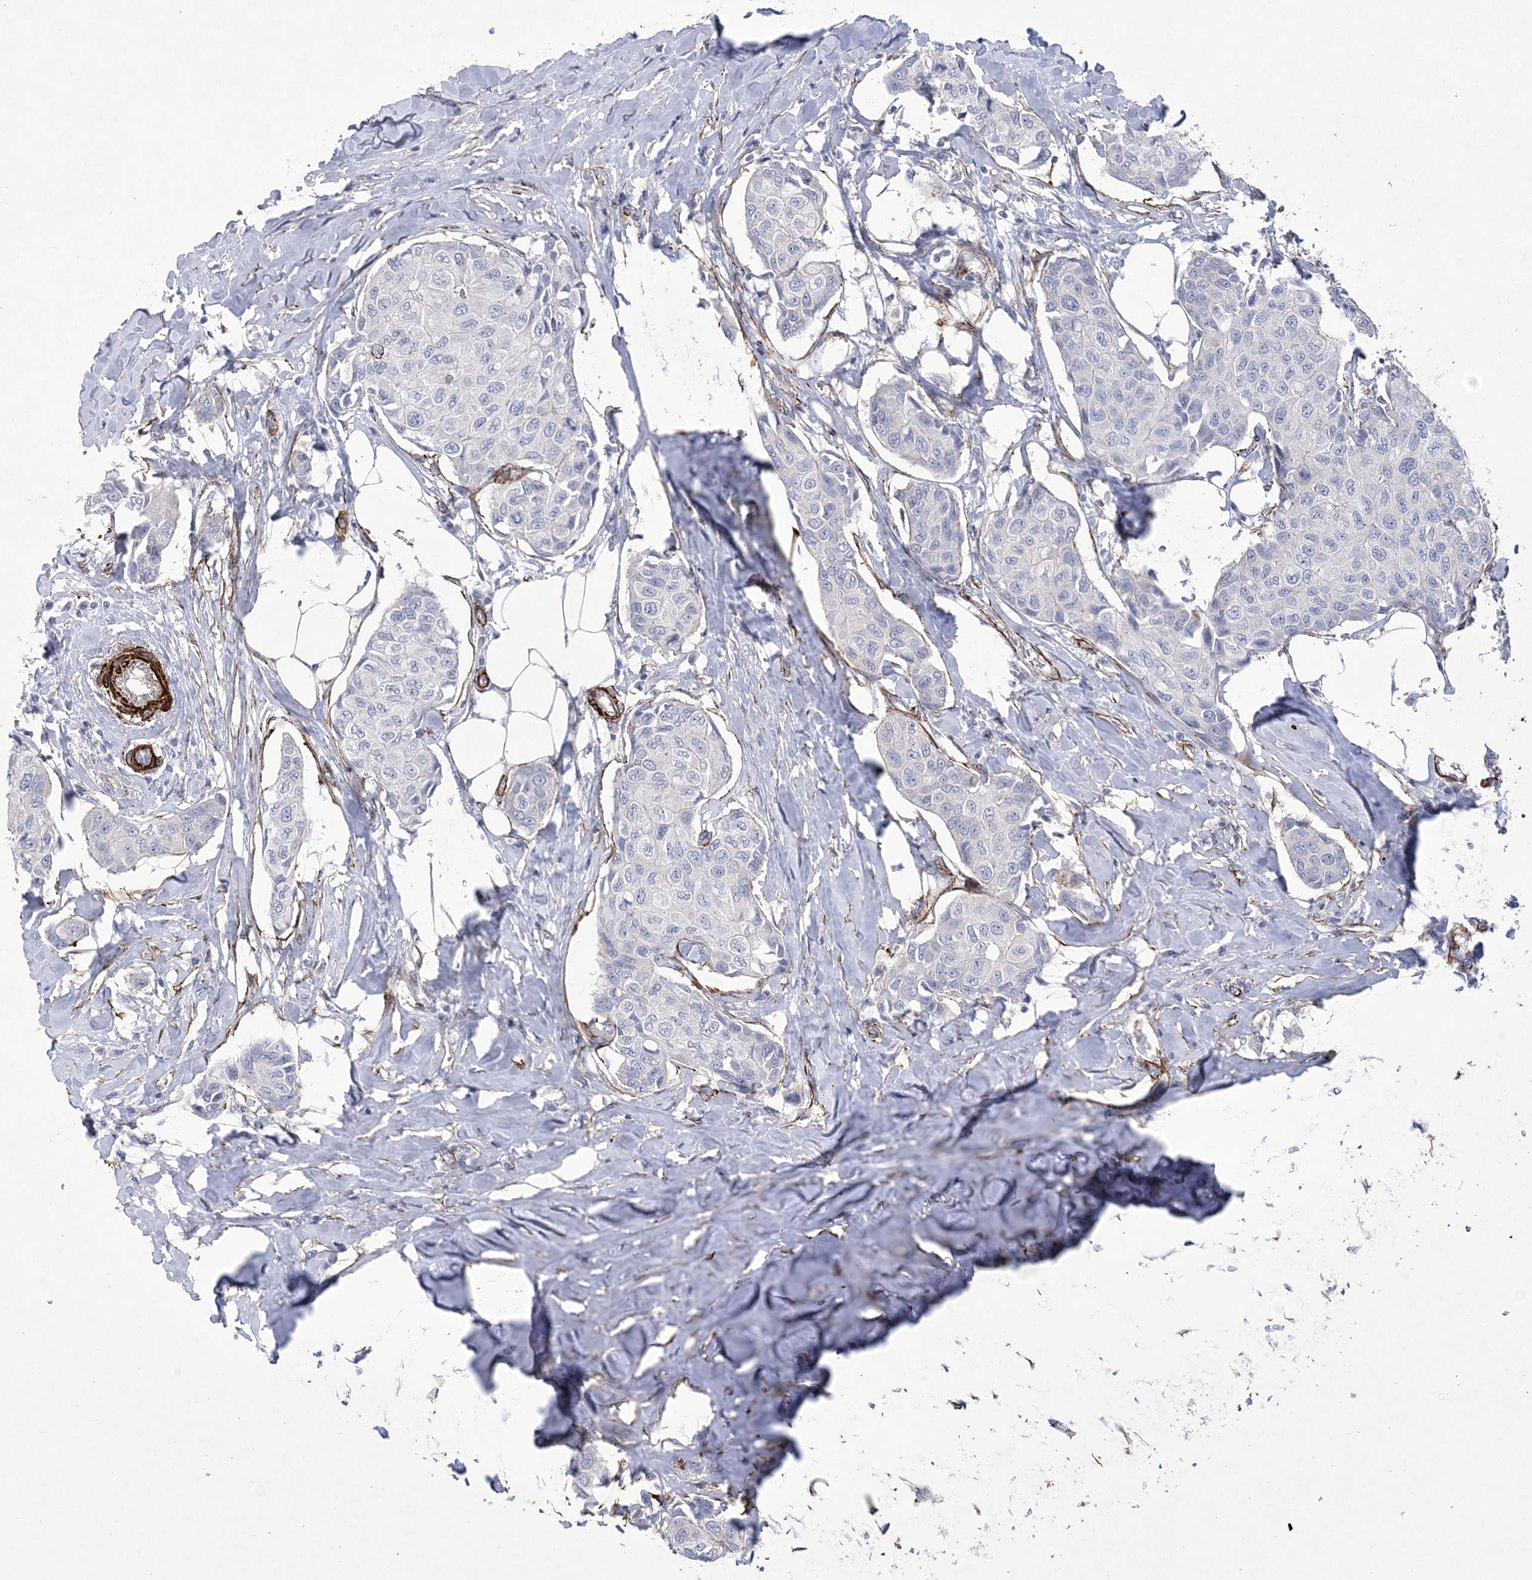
{"staining": {"intensity": "negative", "quantity": "none", "location": "none"}, "tissue": "breast cancer", "cell_type": "Tumor cells", "image_type": "cancer", "snomed": [{"axis": "morphology", "description": "Duct carcinoma"}, {"axis": "topography", "description": "Breast"}], "caption": "Immunohistochemical staining of human breast cancer (intraductal carcinoma) reveals no significant staining in tumor cells. (DAB (3,3'-diaminobenzidine) immunohistochemistry with hematoxylin counter stain).", "gene": "ARSJ", "patient": {"sex": "female", "age": 80}}